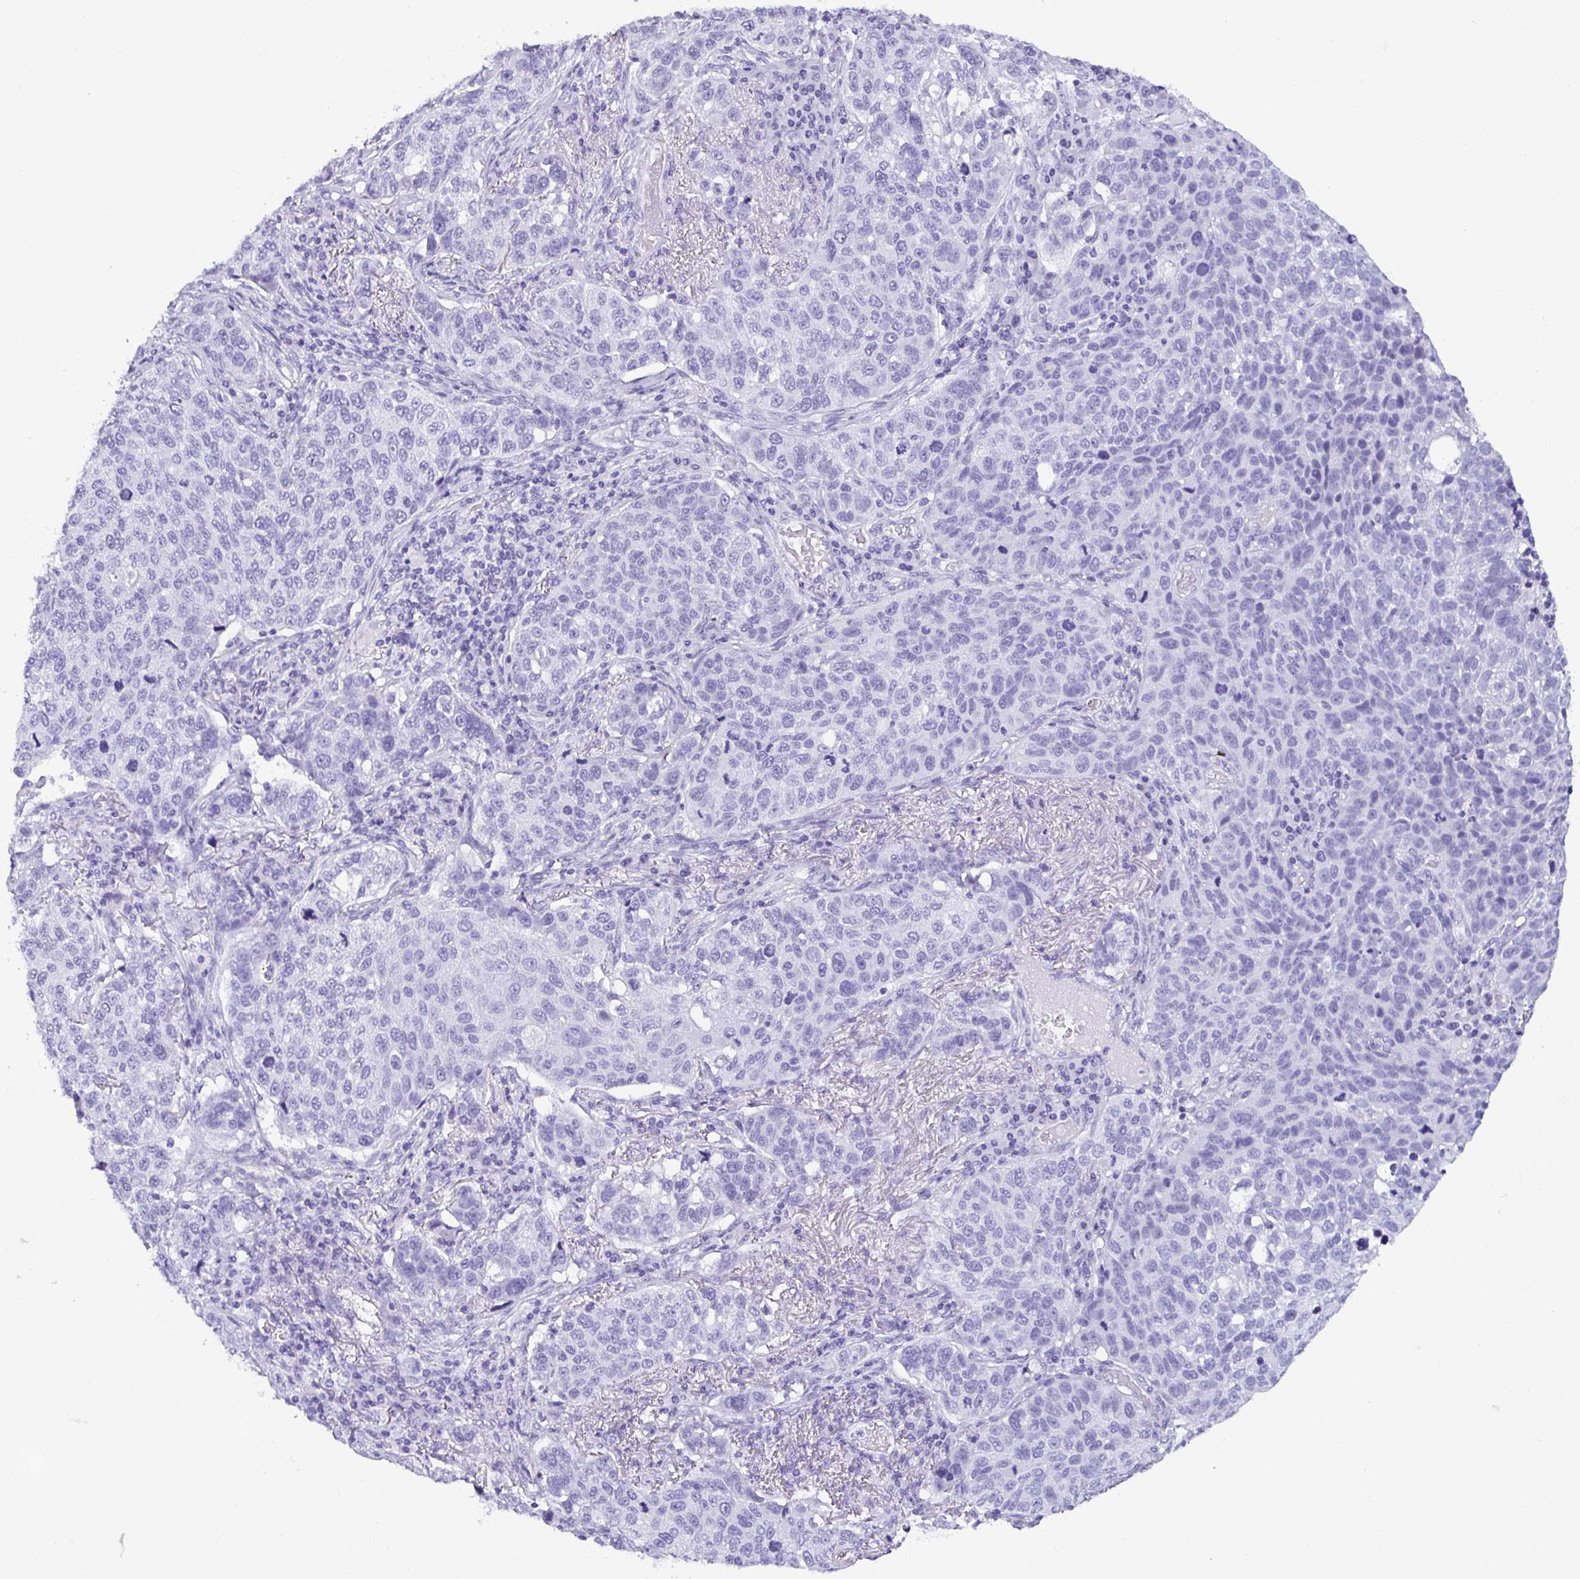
{"staining": {"intensity": "negative", "quantity": "none", "location": "none"}, "tissue": "lung cancer", "cell_type": "Tumor cells", "image_type": "cancer", "snomed": [{"axis": "morphology", "description": "Squamous cell carcinoma, NOS"}, {"axis": "topography", "description": "Lymph node"}, {"axis": "topography", "description": "Lung"}], "caption": "This photomicrograph is of lung cancer stained with immunohistochemistry to label a protein in brown with the nuclei are counter-stained blue. There is no positivity in tumor cells.", "gene": "NUP188", "patient": {"sex": "male", "age": 61}}